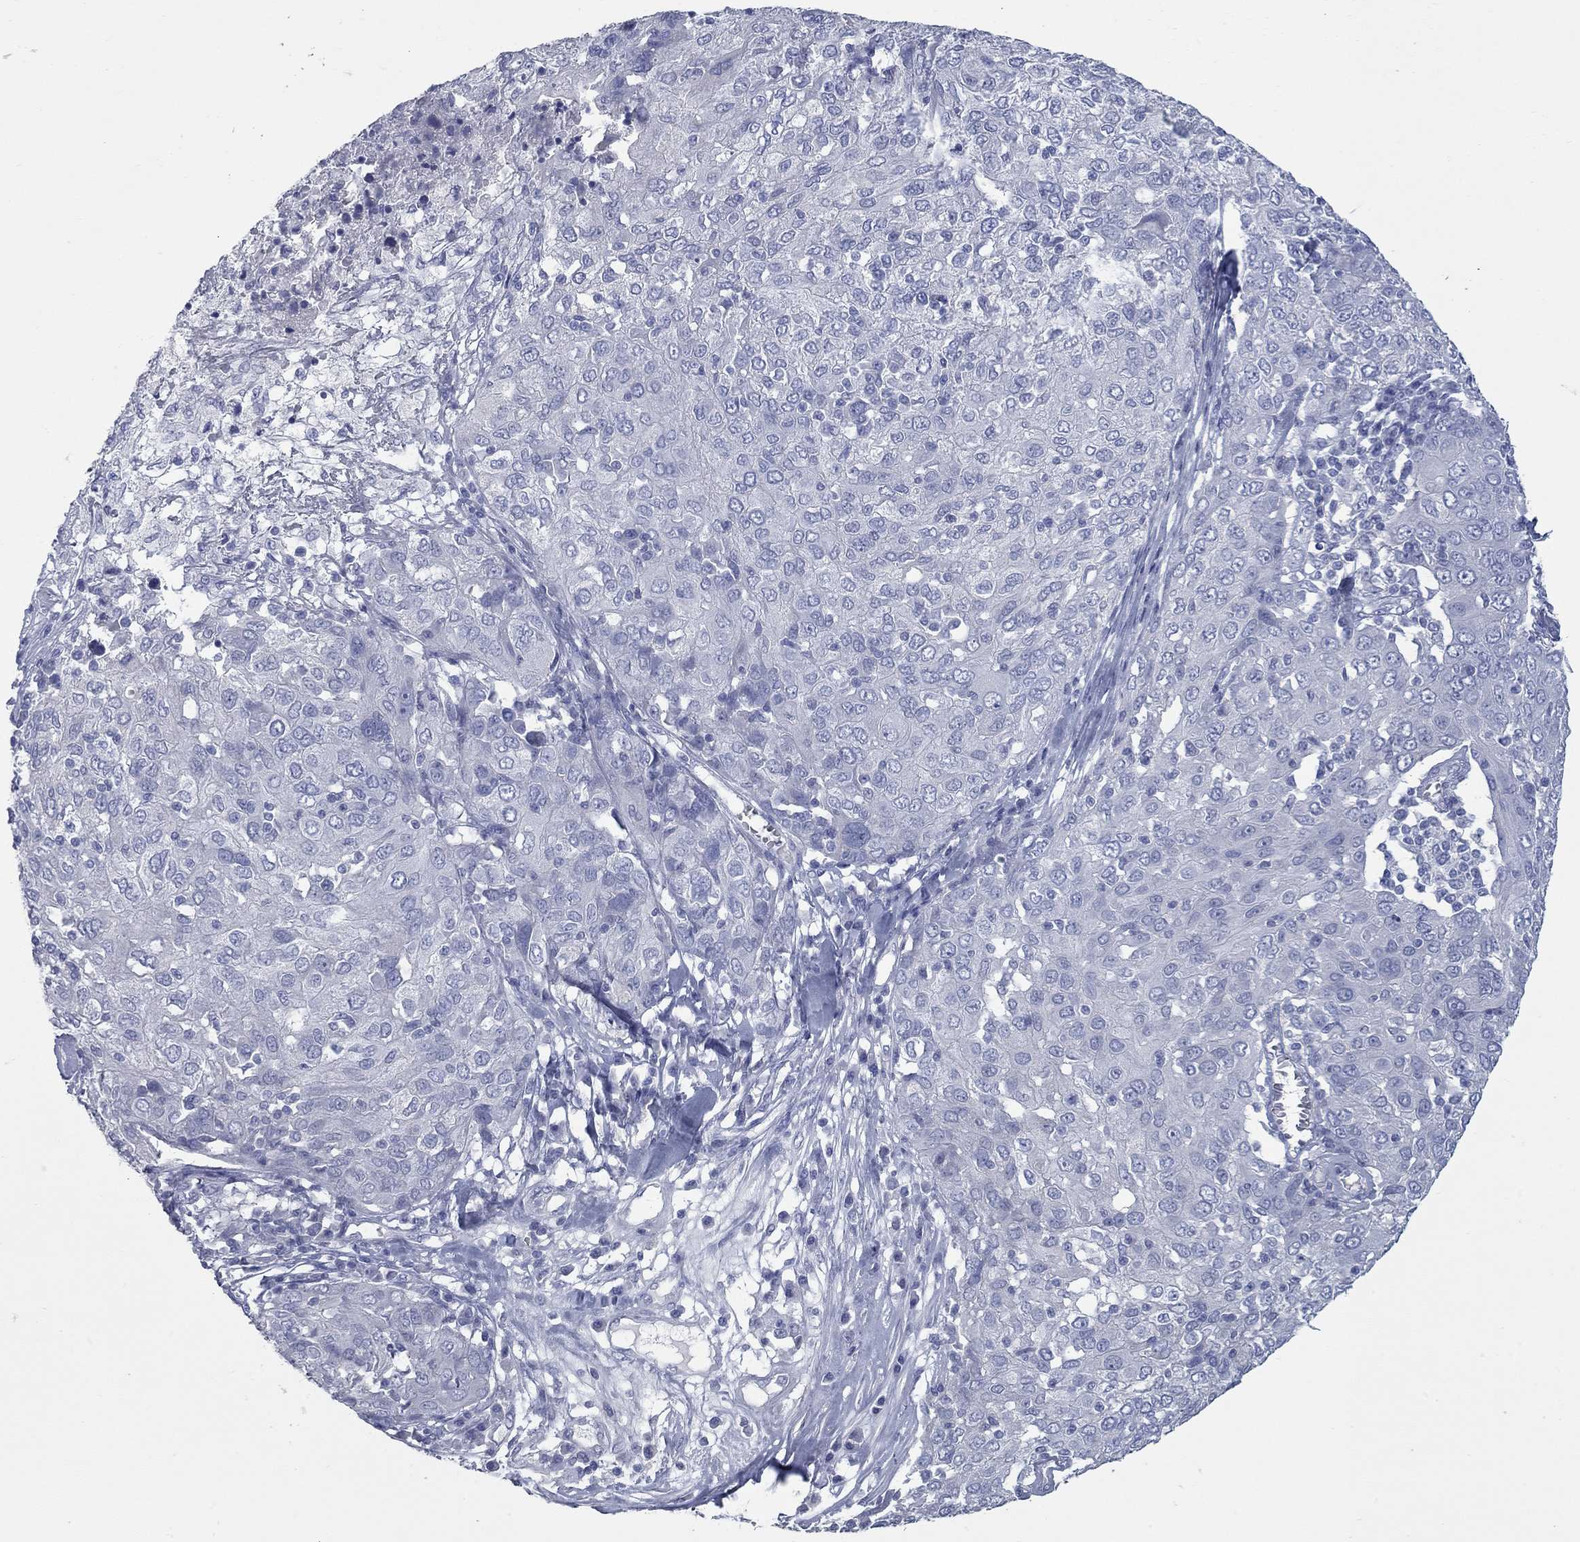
{"staining": {"intensity": "negative", "quantity": "none", "location": "none"}, "tissue": "ovarian cancer", "cell_type": "Tumor cells", "image_type": "cancer", "snomed": [{"axis": "morphology", "description": "Carcinoma, endometroid"}, {"axis": "topography", "description": "Ovary"}], "caption": "This is a histopathology image of immunohistochemistry (IHC) staining of ovarian endometroid carcinoma, which shows no staining in tumor cells.", "gene": "KIRREL2", "patient": {"sex": "female", "age": 50}}